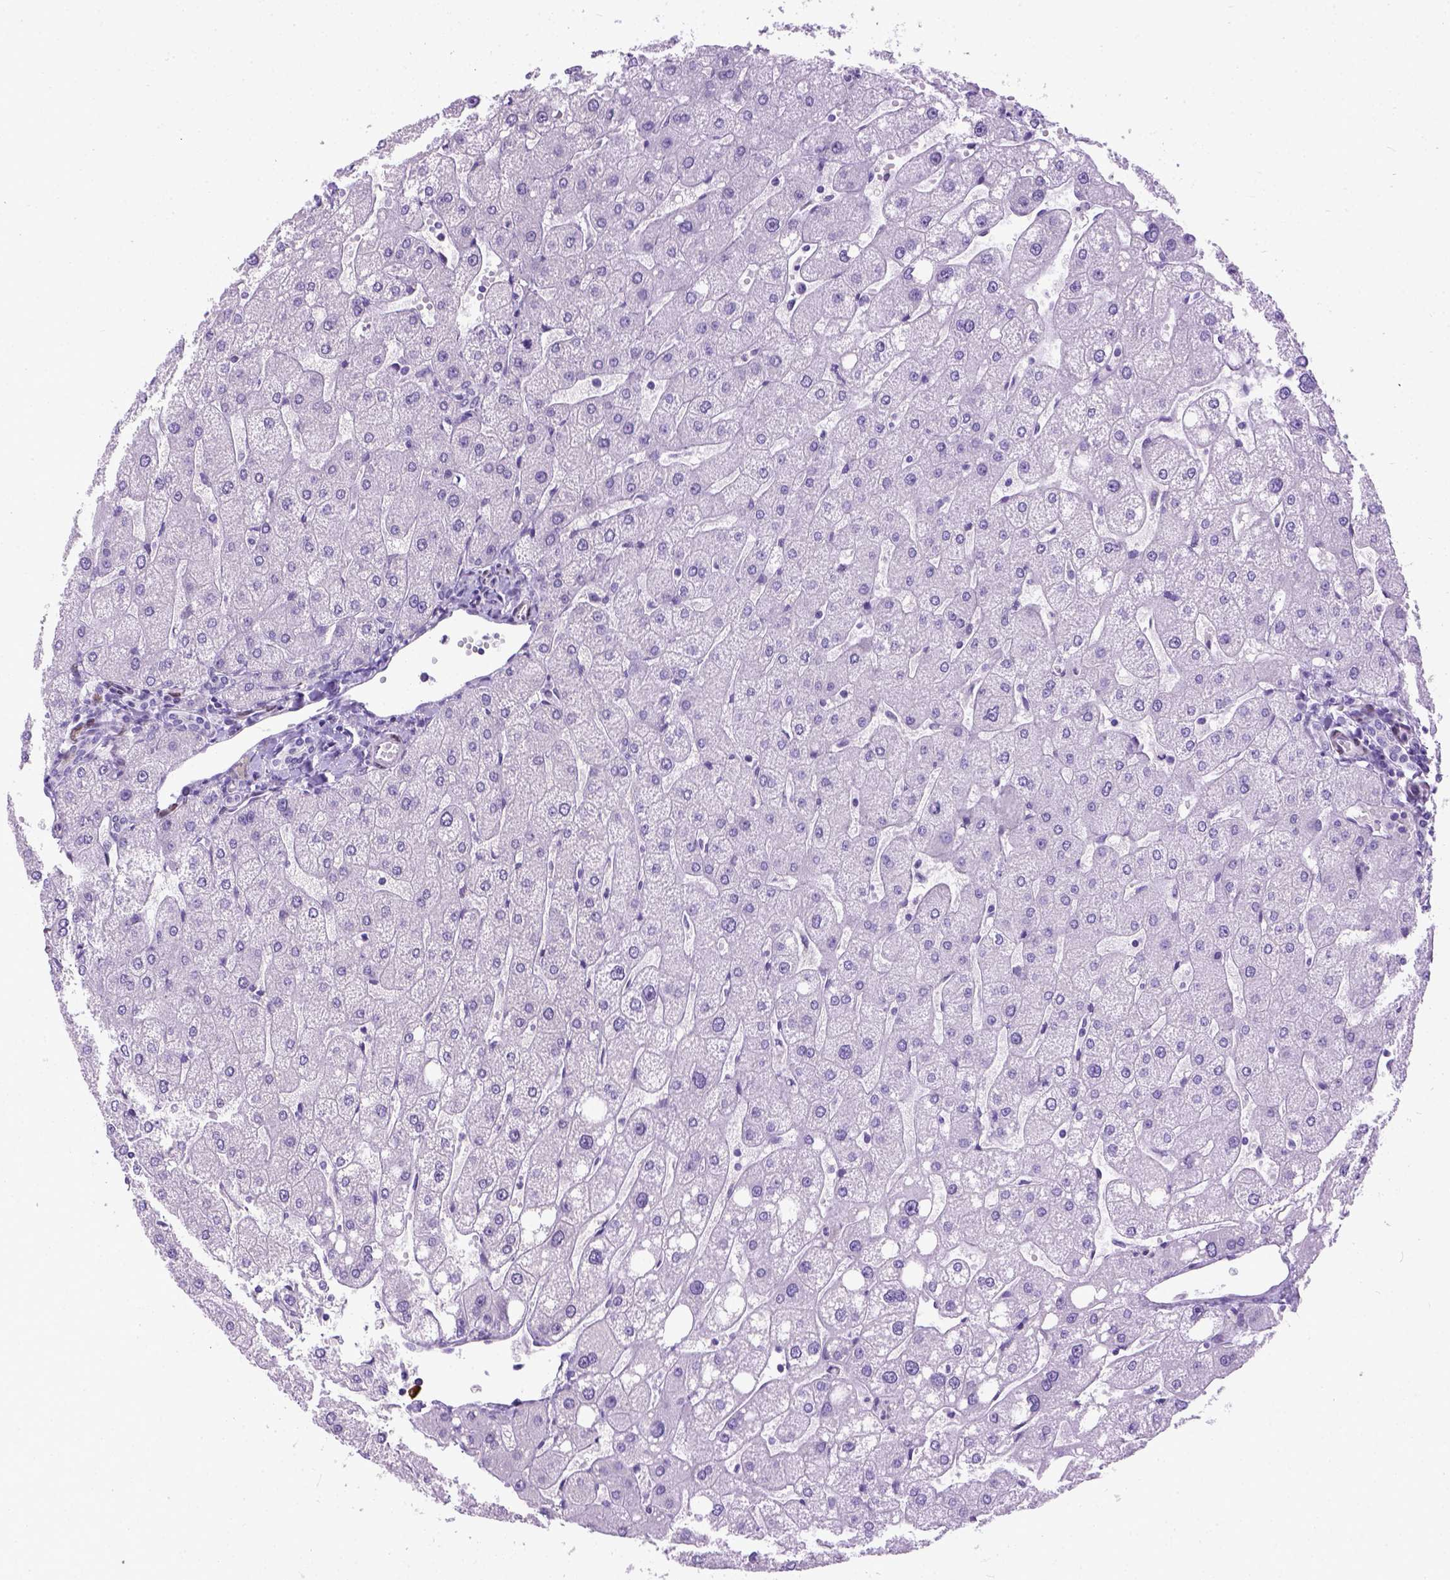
{"staining": {"intensity": "negative", "quantity": "none", "location": "none"}, "tissue": "liver", "cell_type": "Cholangiocytes", "image_type": "normal", "snomed": [{"axis": "morphology", "description": "Normal tissue, NOS"}, {"axis": "topography", "description": "Liver"}], "caption": "This is a histopathology image of immunohistochemistry (IHC) staining of normal liver, which shows no expression in cholangiocytes. (Brightfield microscopy of DAB IHC at high magnification).", "gene": "FAM184B", "patient": {"sex": "male", "age": 67}}